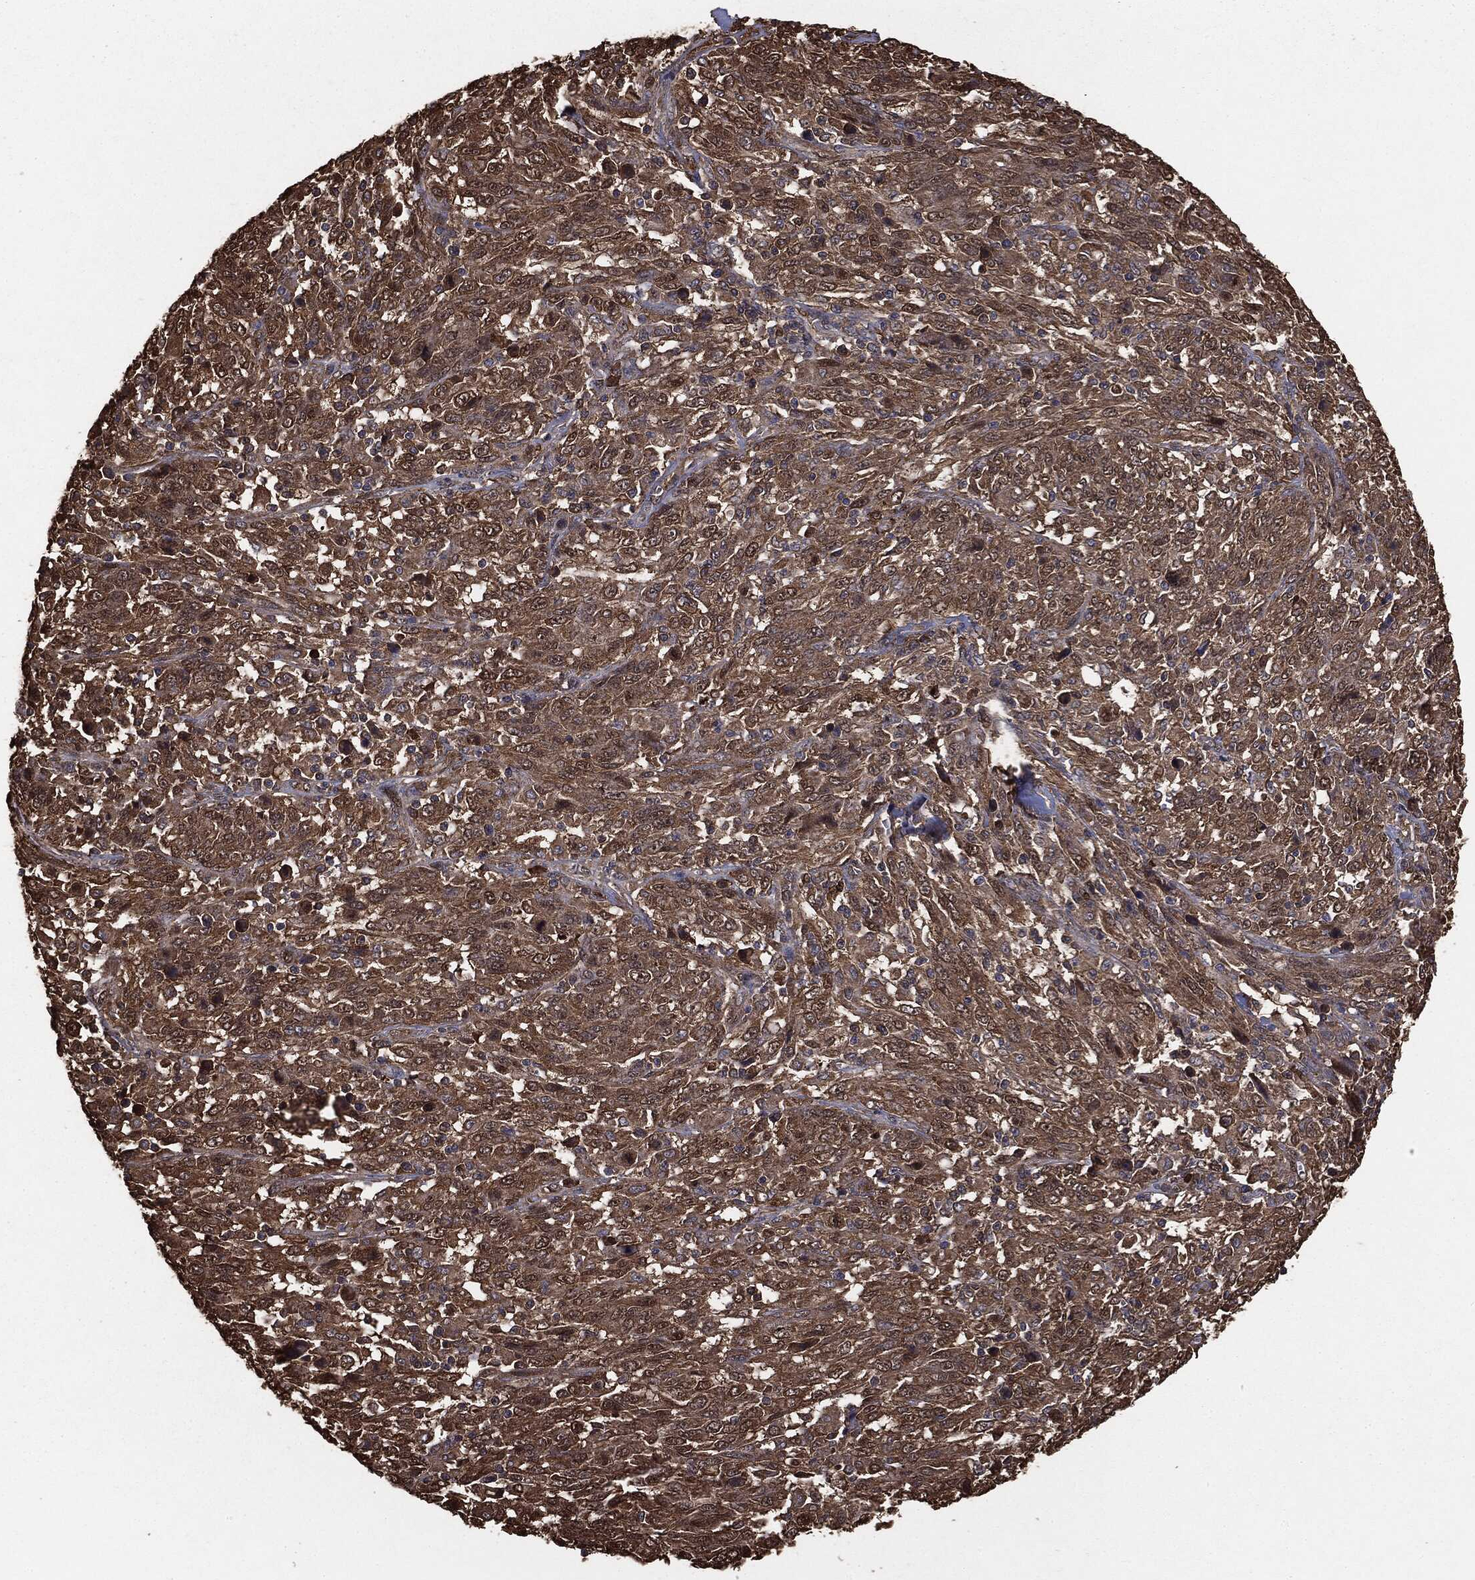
{"staining": {"intensity": "moderate", "quantity": ">75%", "location": "cytoplasmic/membranous"}, "tissue": "melanoma", "cell_type": "Tumor cells", "image_type": "cancer", "snomed": [{"axis": "morphology", "description": "Malignant melanoma, NOS"}, {"axis": "topography", "description": "Skin"}], "caption": "Immunohistochemical staining of melanoma displays moderate cytoplasmic/membranous protein staining in approximately >75% of tumor cells.", "gene": "NME1", "patient": {"sex": "female", "age": 91}}